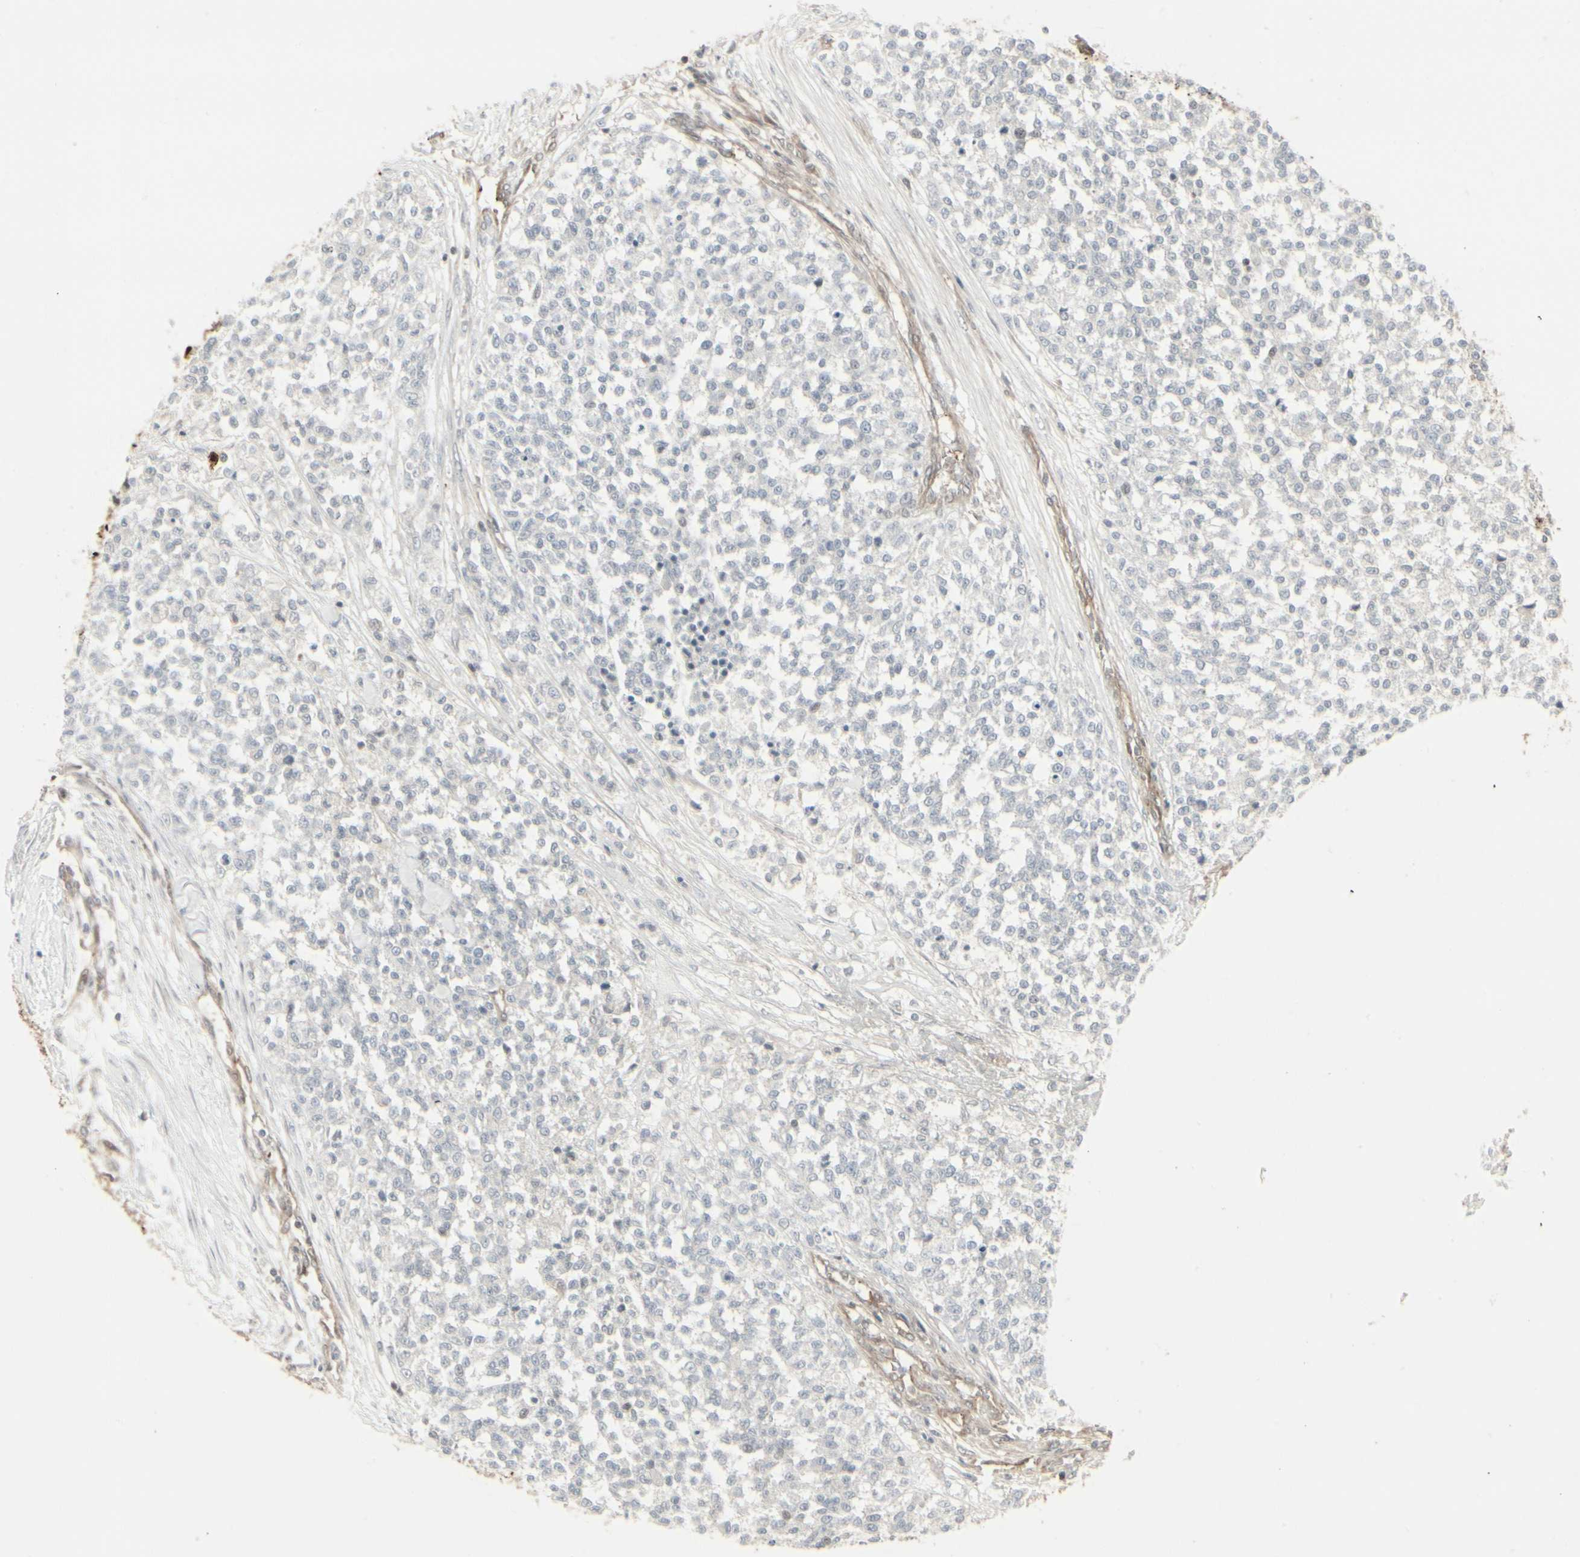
{"staining": {"intensity": "negative", "quantity": "none", "location": "none"}, "tissue": "testis cancer", "cell_type": "Tumor cells", "image_type": "cancer", "snomed": [{"axis": "morphology", "description": "Seminoma, NOS"}, {"axis": "topography", "description": "Testis"}], "caption": "Immunohistochemical staining of human testis cancer demonstrates no significant positivity in tumor cells. Brightfield microscopy of immunohistochemistry stained with DAB (brown) and hematoxylin (blue), captured at high magnification.", "gene": "IGFBP6", "patient": {"sex": "male", "age": 59}}